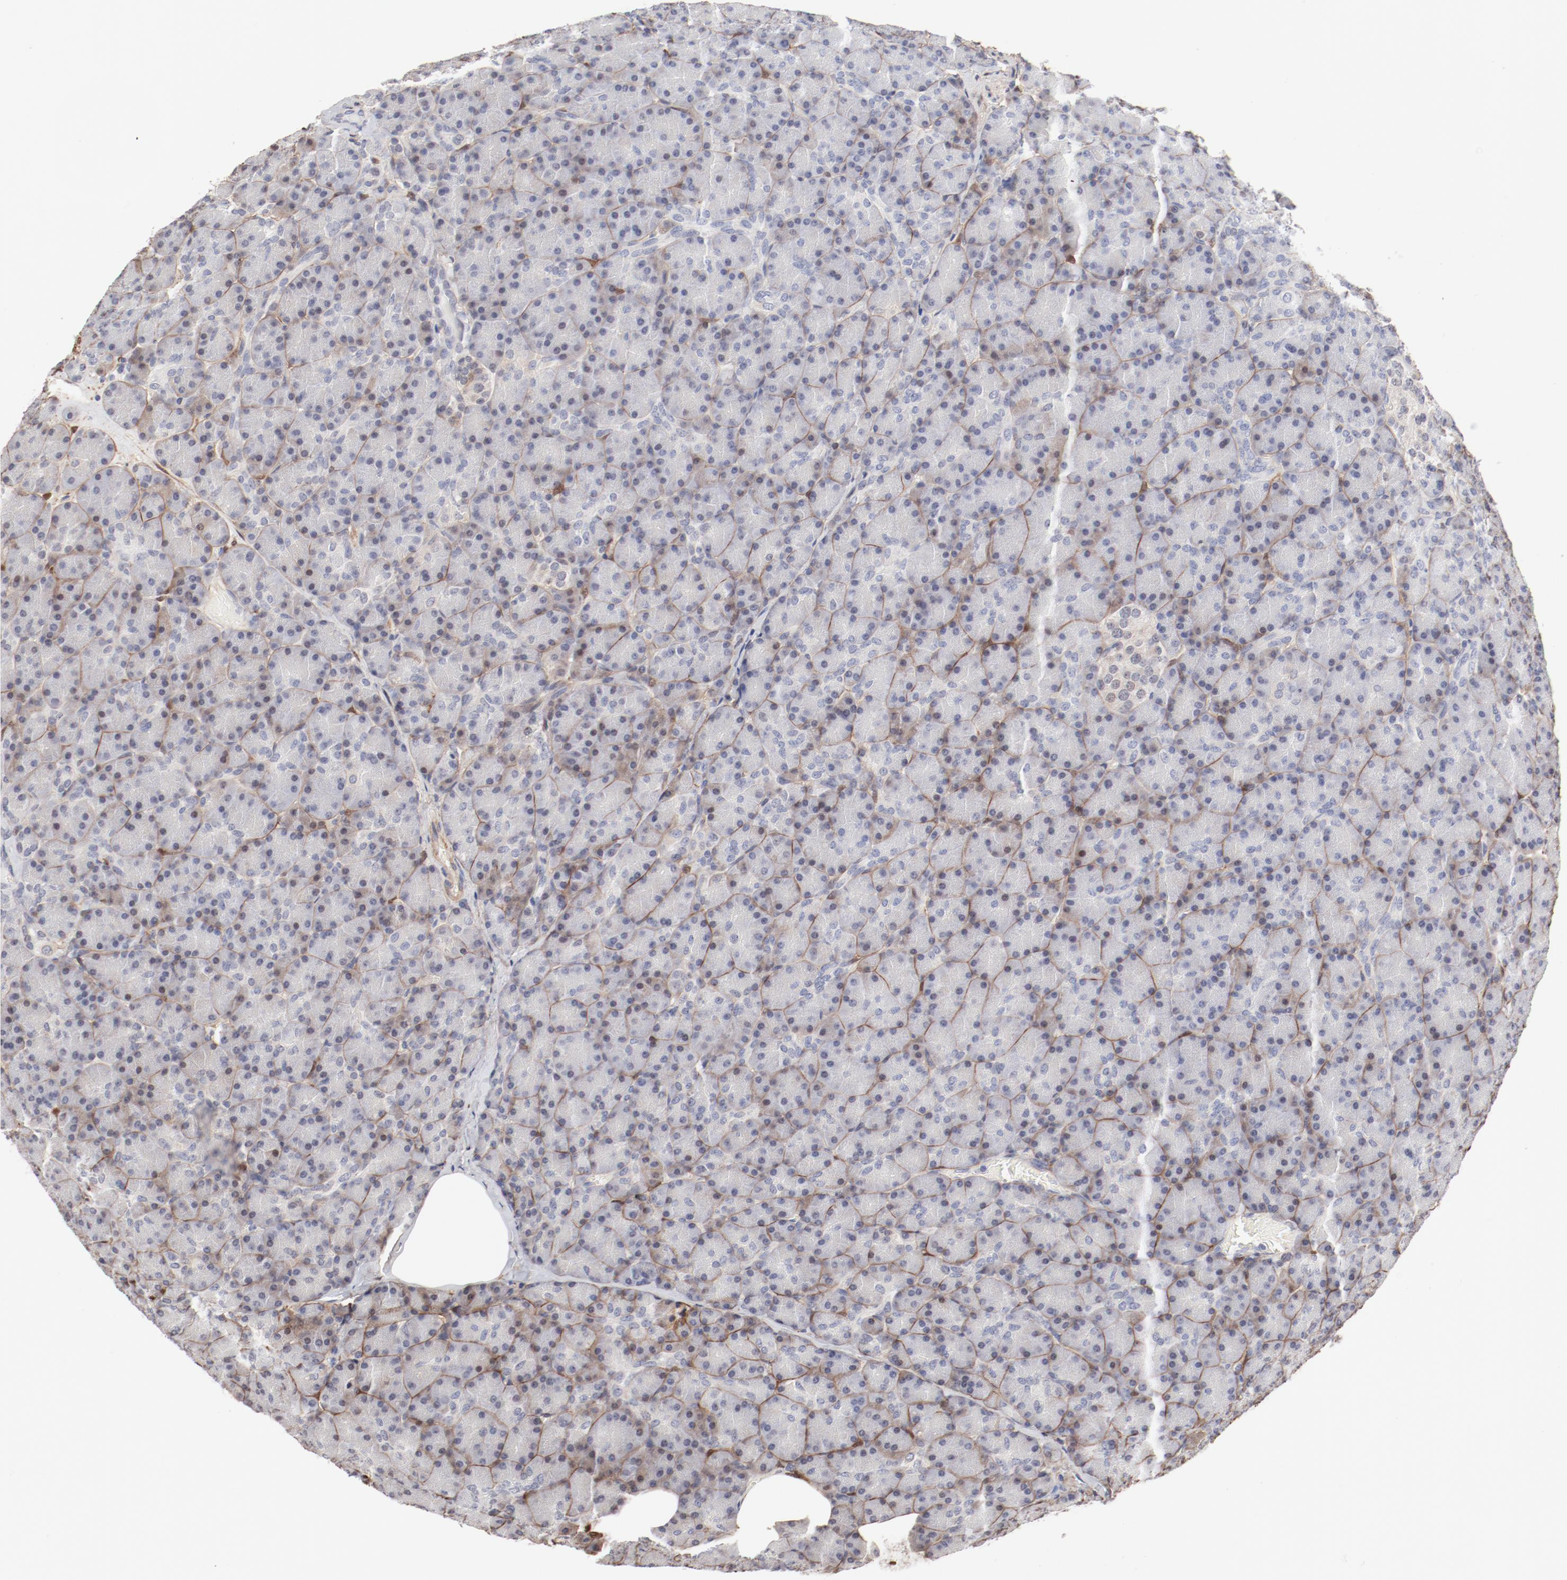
{"staining": {"intensity": "negative", "quantity": "none", "location": "none"}, "tissue": "pancreas", "cell_type": "Exocrine glandular cells", "image_type": "normal", "snomed": [{"axis": "morphology", "description": "Normal tissue, NOS"}, {"axis": "topography", "description": "Pancreas"}], "caption": "DAB (3,3'-diaminobenzidine) immunohistochemical staining of normal pancreas exhibits no significant staining in exocrine glandular cells. Brightfield microscopy of immunohistochemistry stained with DAB (3,3'-diaminobenzidine) (brown) and hematoxylin (blue), captured at high magnification.", "gene": "MAGED4B", "patient": {"sex": "female", "age": 43}}